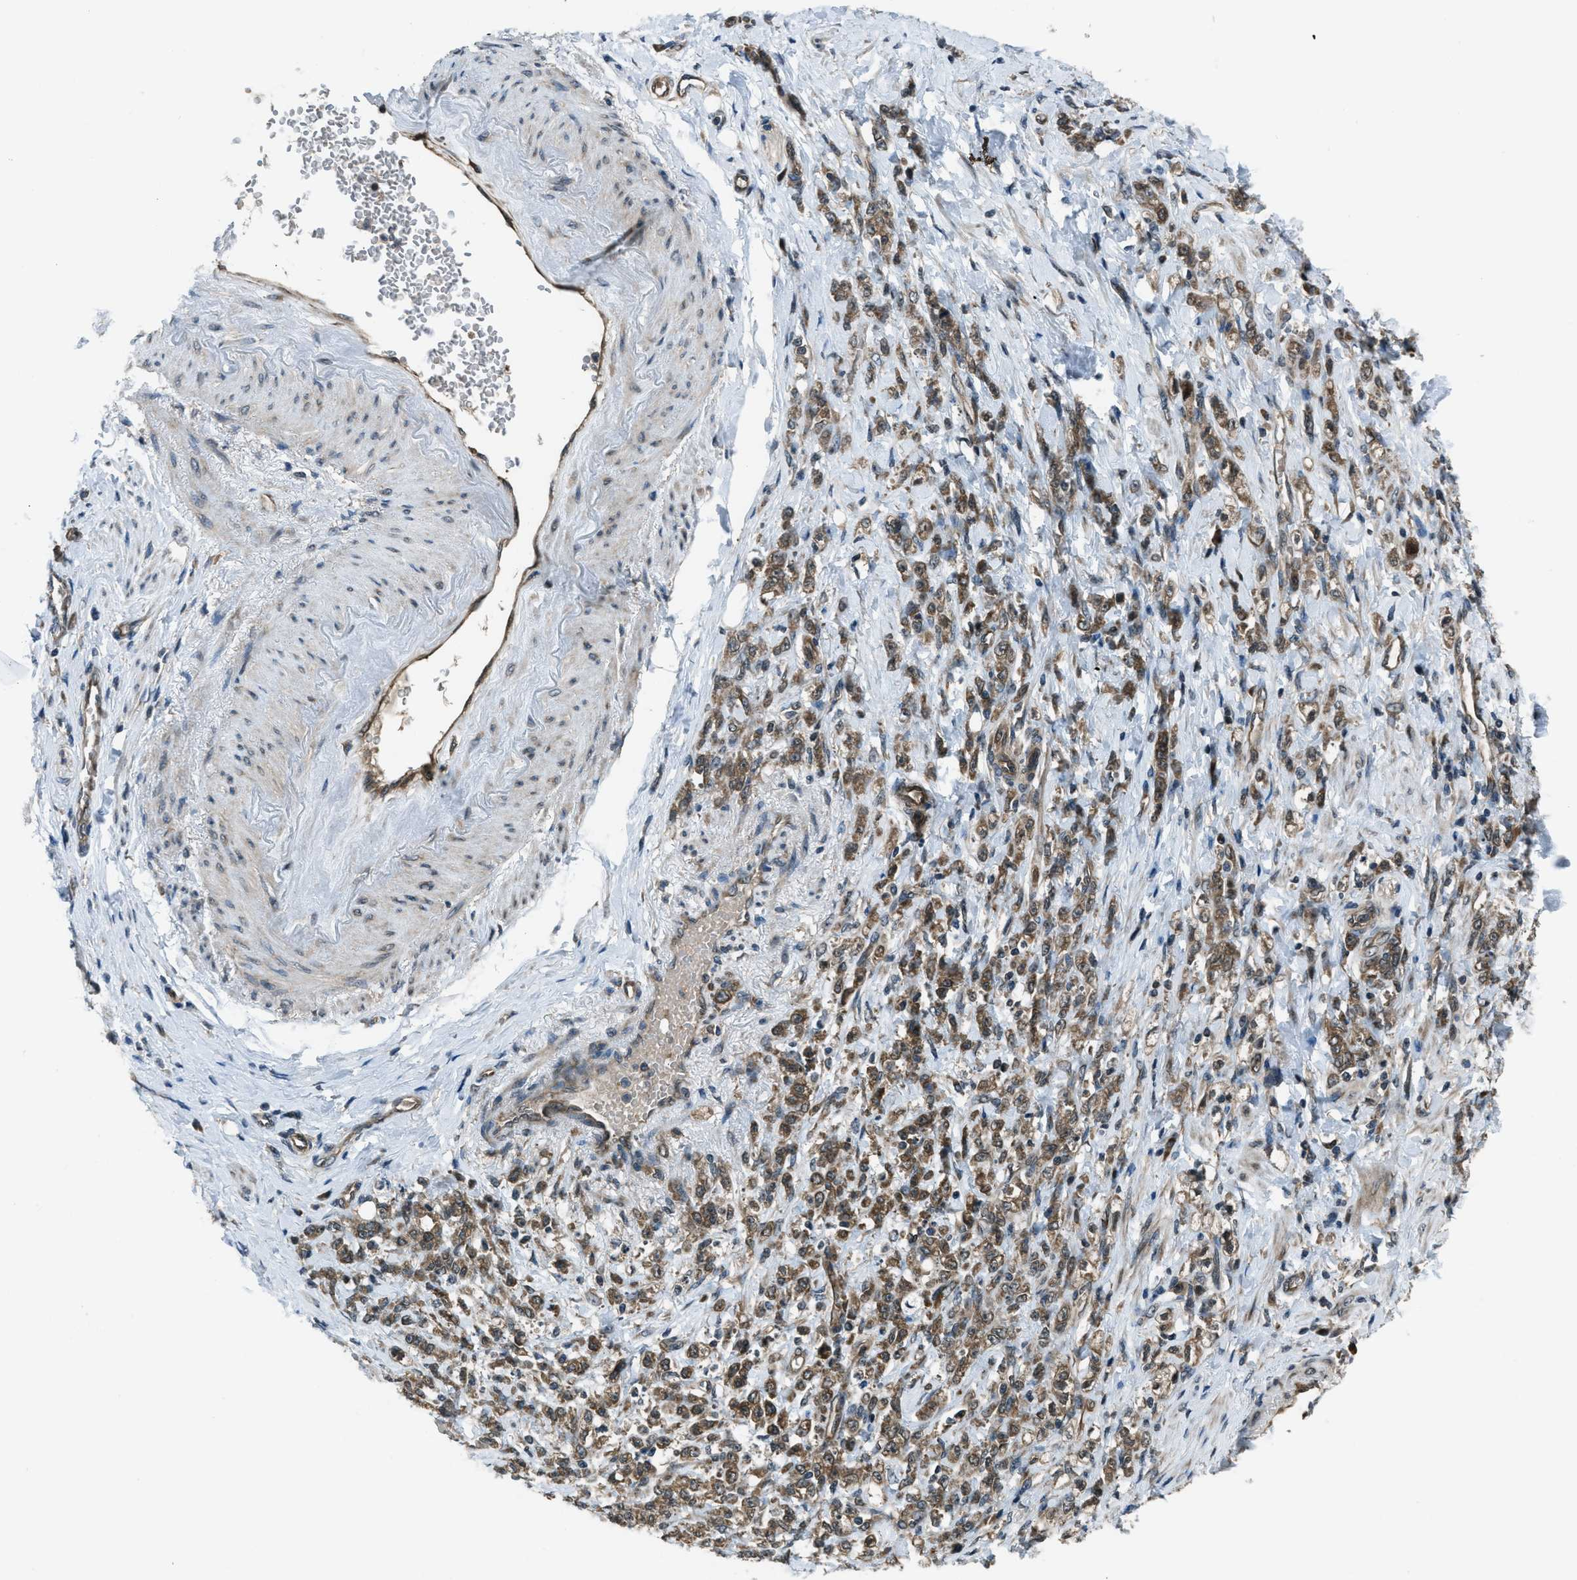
{"staining": {"intensity": "moderate", "quantity": ">75%", "location": "cytoplasmic/membranous"}, "tissue": "stomach cancer", "cell_type": "Tumor cells", "image_type": "cancer", "snomed": [{"axis": "morphology", "description": "Adenocarcinoma, NOS"}, {"axis": "topography", "description": "Stomach"}], "caption": "This micrograph reveals adenocarcinoma (stomach) stained with immunohistochemistry (IHC) to label a protein in brown. The cytoplasmic/membranous of tumor cells show moderate positivity for the protein. Nuclei are counter-stained blue.", "gene": "ASAP2", "patient": {"sex": "male", "age": 82}}